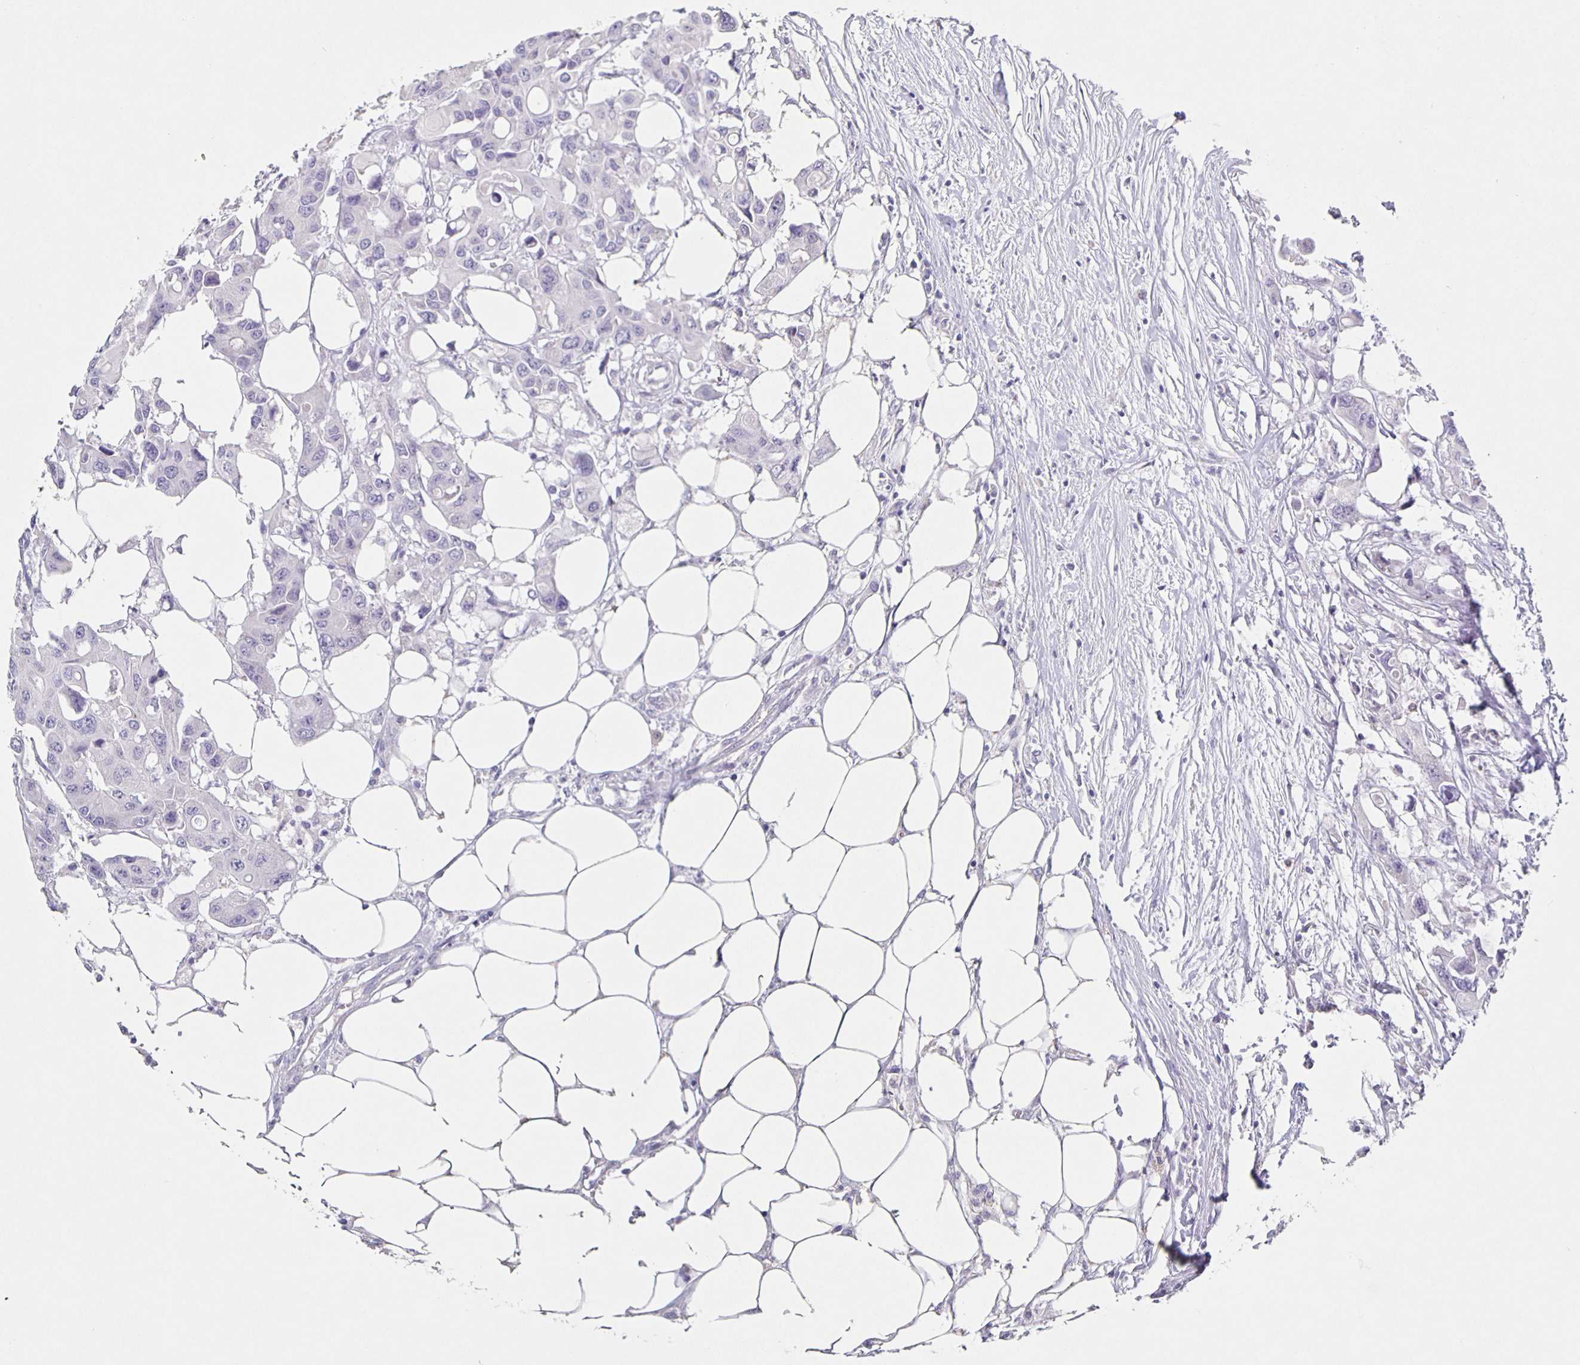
{"staining": {"intensity": "negative", "quantity": "none", "location": "none"}, "tissue": "colorectal cancer", "cell_type": "Tumor cells", "image_type": "cancer", "snomed": [{"axis": "morphology", "description": "Adenocarcinoma, NOS"}, {"axis": "topography", "description": "Colon"}], "caption": "Colorectal cancer (adenocarcinoma) was stained to show a protein in brown. There is no significant positivity in tumor cells.", "gene": "CARNS1", "patient": {"sex": "male", "age": 77}}